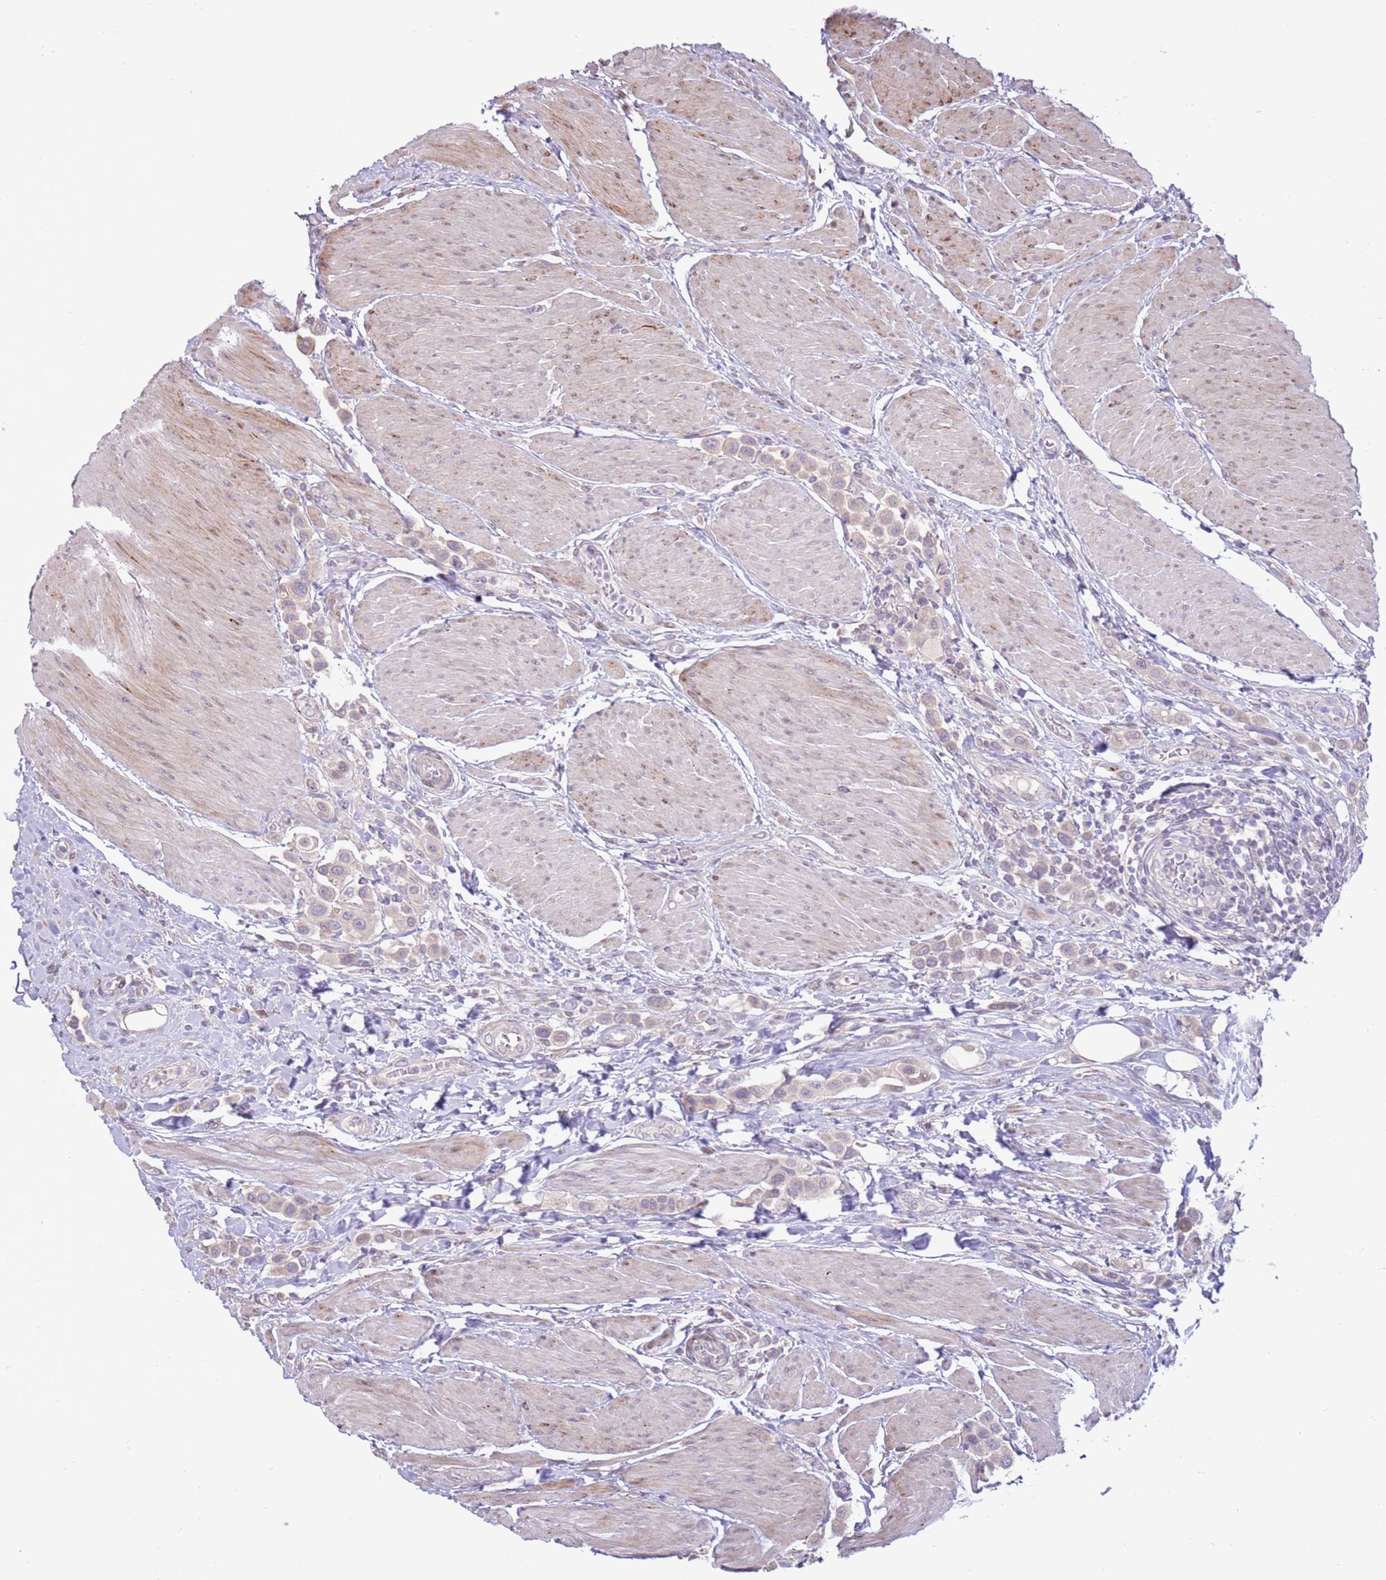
{"staining": {"intensity": "negative", "quantity": "none", "location": "none"}, "tissue": "urothelial cancer", "cell_type": "Tumor cells", "image_type": "cancer", "snomed": [{"axis": "morphology", "description": "Urothelial carcinoma, High grade"}, {"axis": "topography", "description": "Urinary bladder"}], "caption": "The histopathology image reveals no significant positivity in tumor cells of high-grade urothelial carcinoma. (Brightfield microscopy of DAB immunohistochemistry at high magnification).", "gene": "LGI4", "patient": {"sex": "male", "age": 50}}